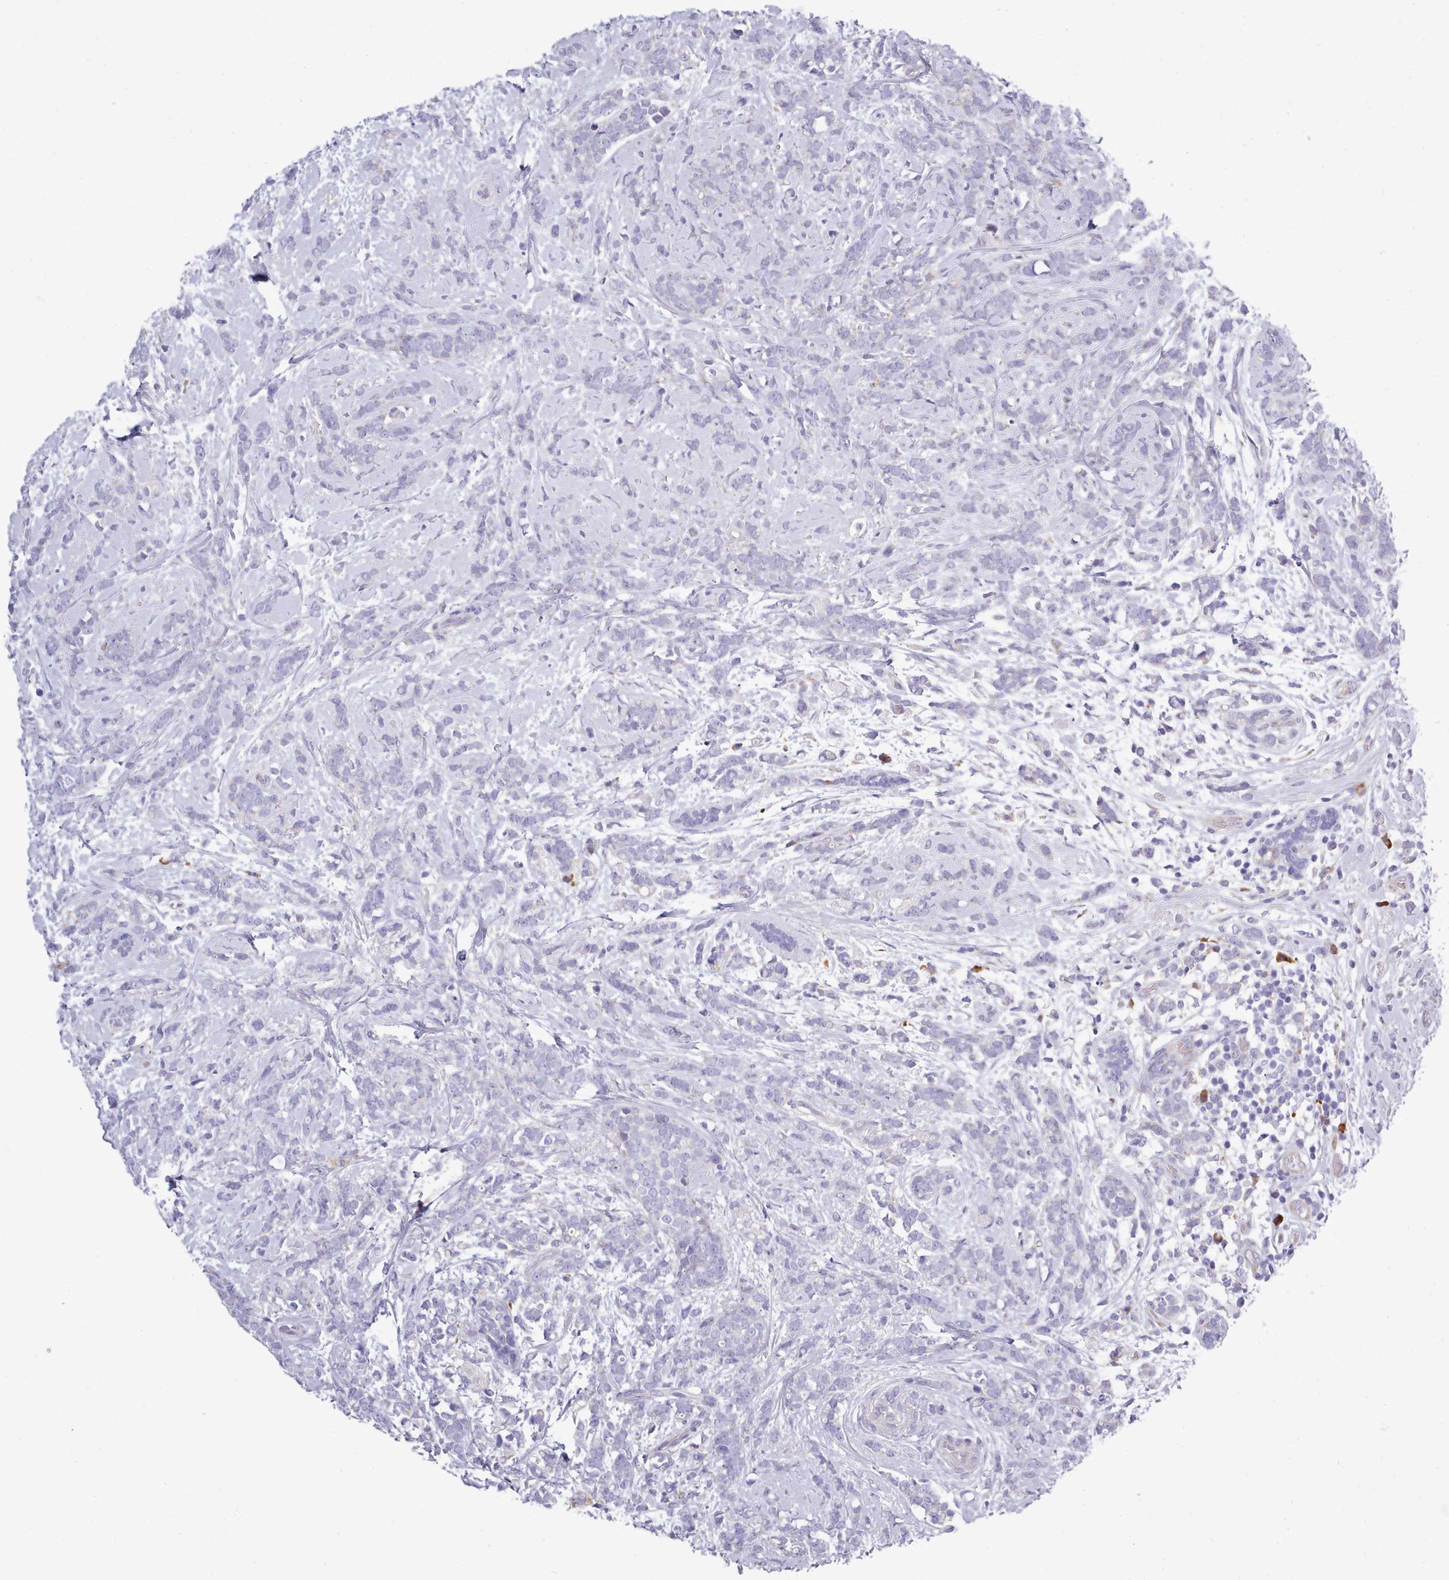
{"staining": {"intensity": "negative", "quantity": "none", "location": "none"}, "tissue": "breast cancer", "cell_type": "Tumor cells", "image_type": "cancer", "snomed": [{"axis": "morphology", "description": "Lobular carcinoma"}, {"axis": "topography", "description": "Breast"}], "caption": "The immunohistochemistry histopathology image has no significant positivity in tumor cells of breast cancer tissue. (Stains: DAB (3,3'-diaminobenzidine) IHC with hematoxylin counter stain, Microscopy: brightfield microscopy at high magnification).", "gene": "XKR8", "patient": {"sex": "female", "age": 58}}